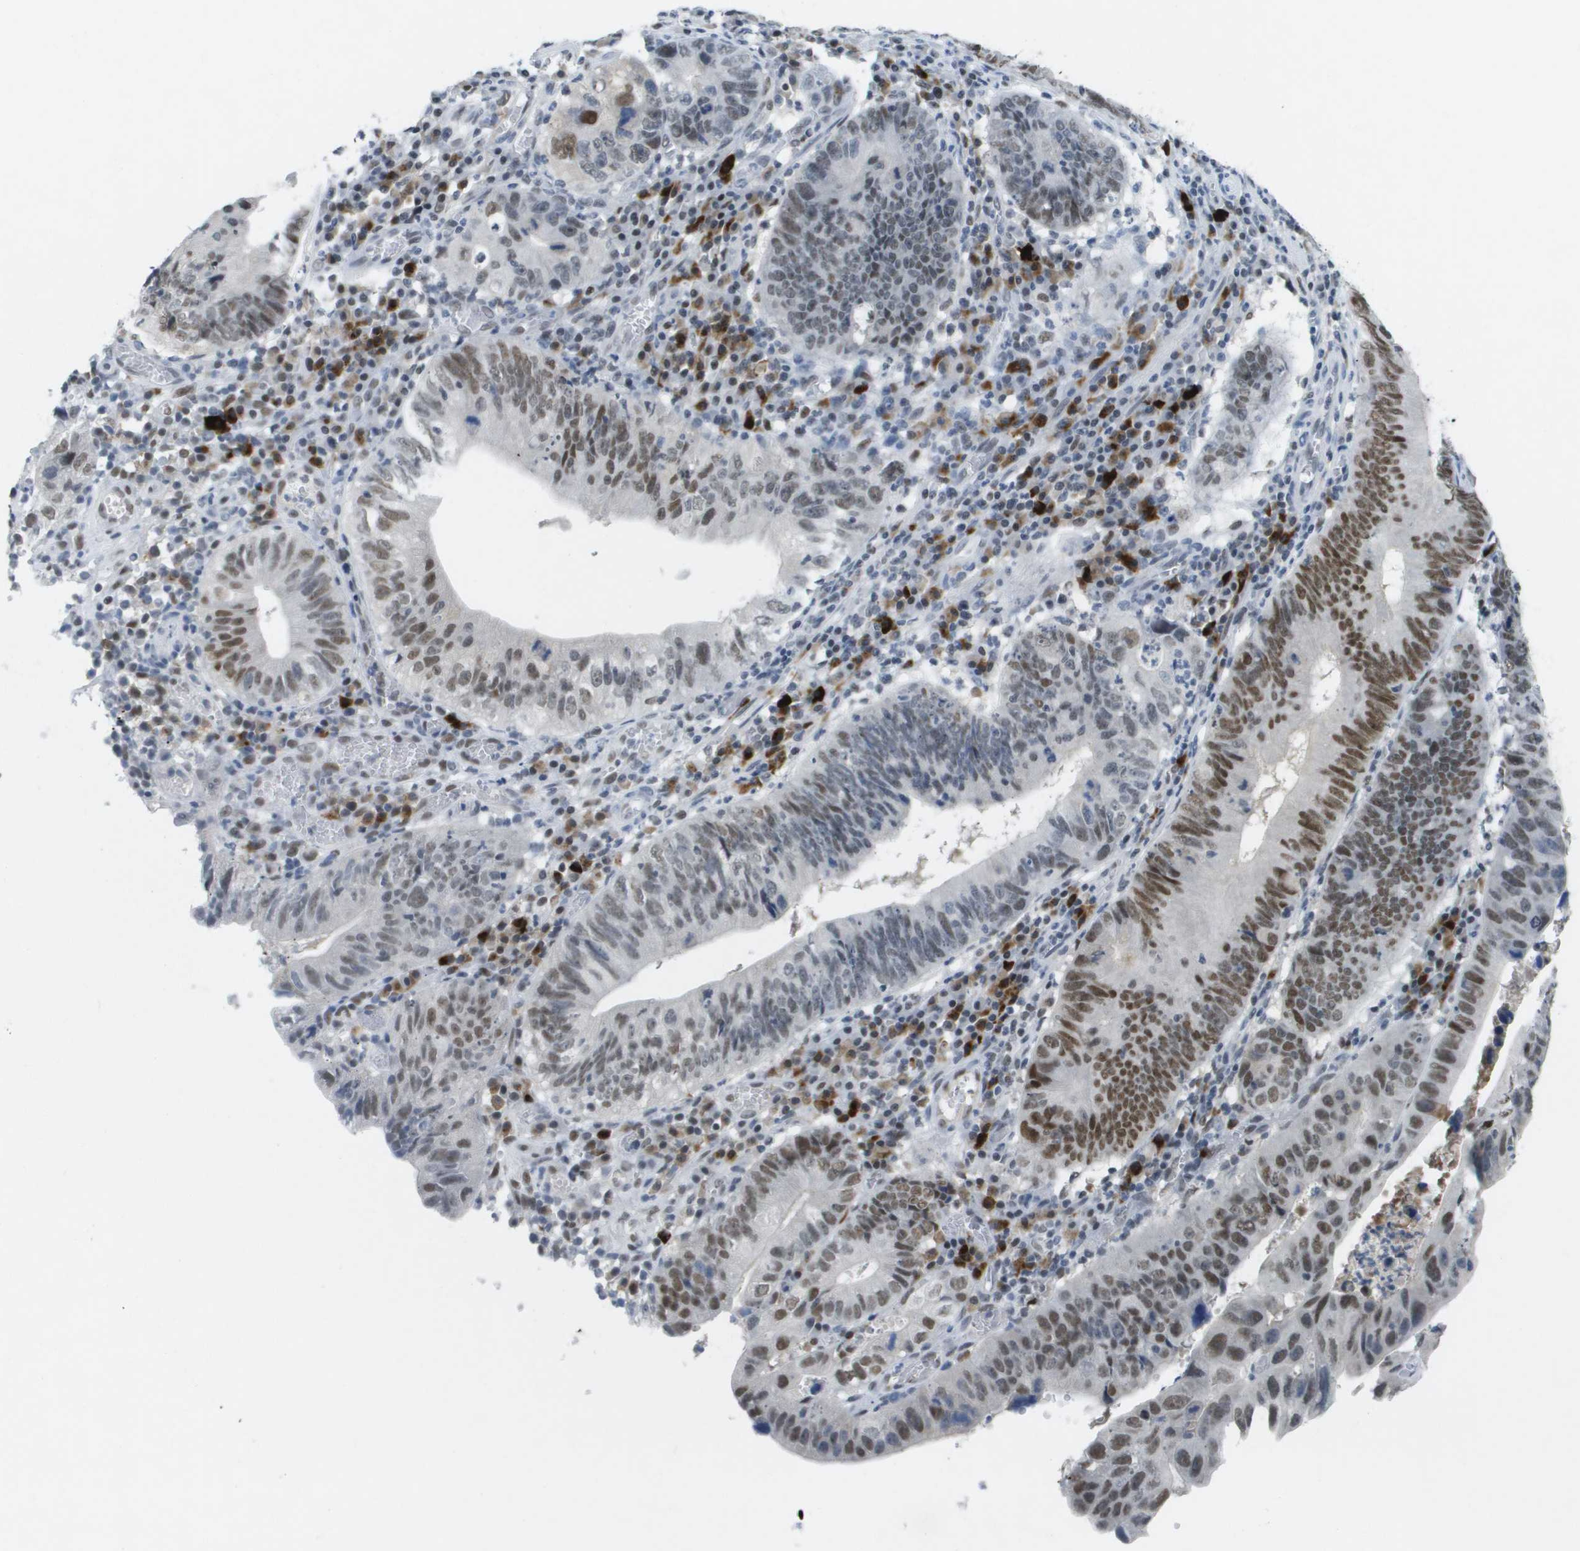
{"staining": {"intensity": "moderate", "quantity": "25%-75%", "location": "nuclear"}, "tissue": "stomach cancer", "cell_type": "Tumor cells", "image_type": "cancer", "snomed": [{"axis": "morphology", "description": "Adenocarcinoma, NOS"}, {"axis": "topography", "description": "Stomach"}], "caption": "Immunohistochemistry of human stomach adenocarcinoma demonstrates medium levels of moderate nuclear positivity in about 25%-75% of tumor cells. (Stains: DAB in brown, nuclei in blue, Microscopy: brightfield microscopy at high magnification).", "gene": "TP53RK", "patient": {"sex": "male", "age": 59}}